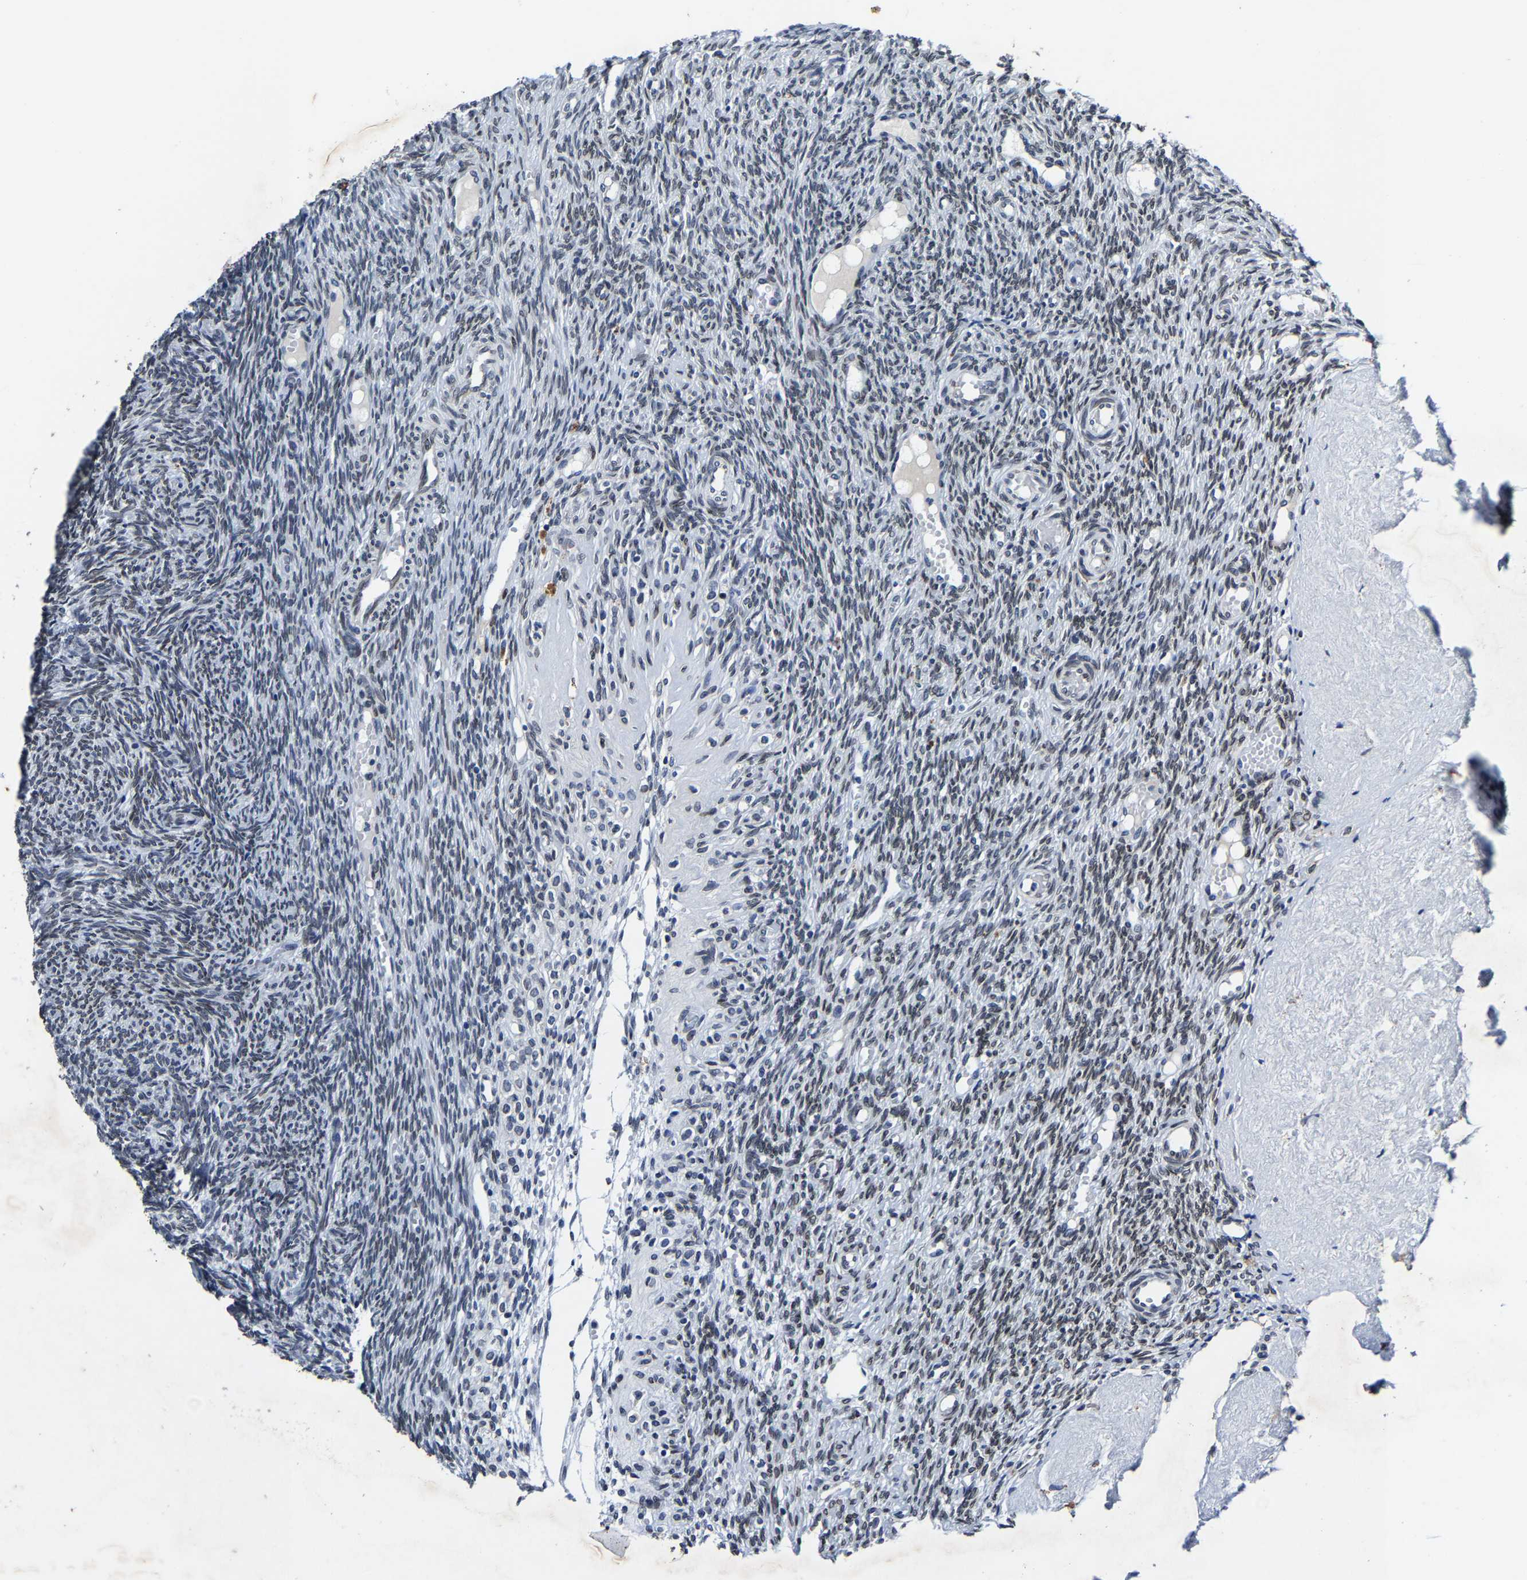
{"staining": {"intensity": "weak", "quantity": "25%-75%", "location": "nuclear"}, "tissue": "ovary", "cell_type": "Ovarian stroma cells", "image_type": "normal", "snomed": [{"axis": "morphology", "description": "Normal tissue, NOS"}, {"axis": "topography", "description": "Ovary"}], "caption": "Immunohistochemistry of normal human ovary demonstrates low levels of weak nuclear staining in approximately 25%-75% of ovarian stroma cells. Using DAB (brown) and hematoxylin (blue) stains, captured at high magnification using brightfield microscopy.", "gene": "UBN2", "patient": {"sex": "female", "age": 41}}